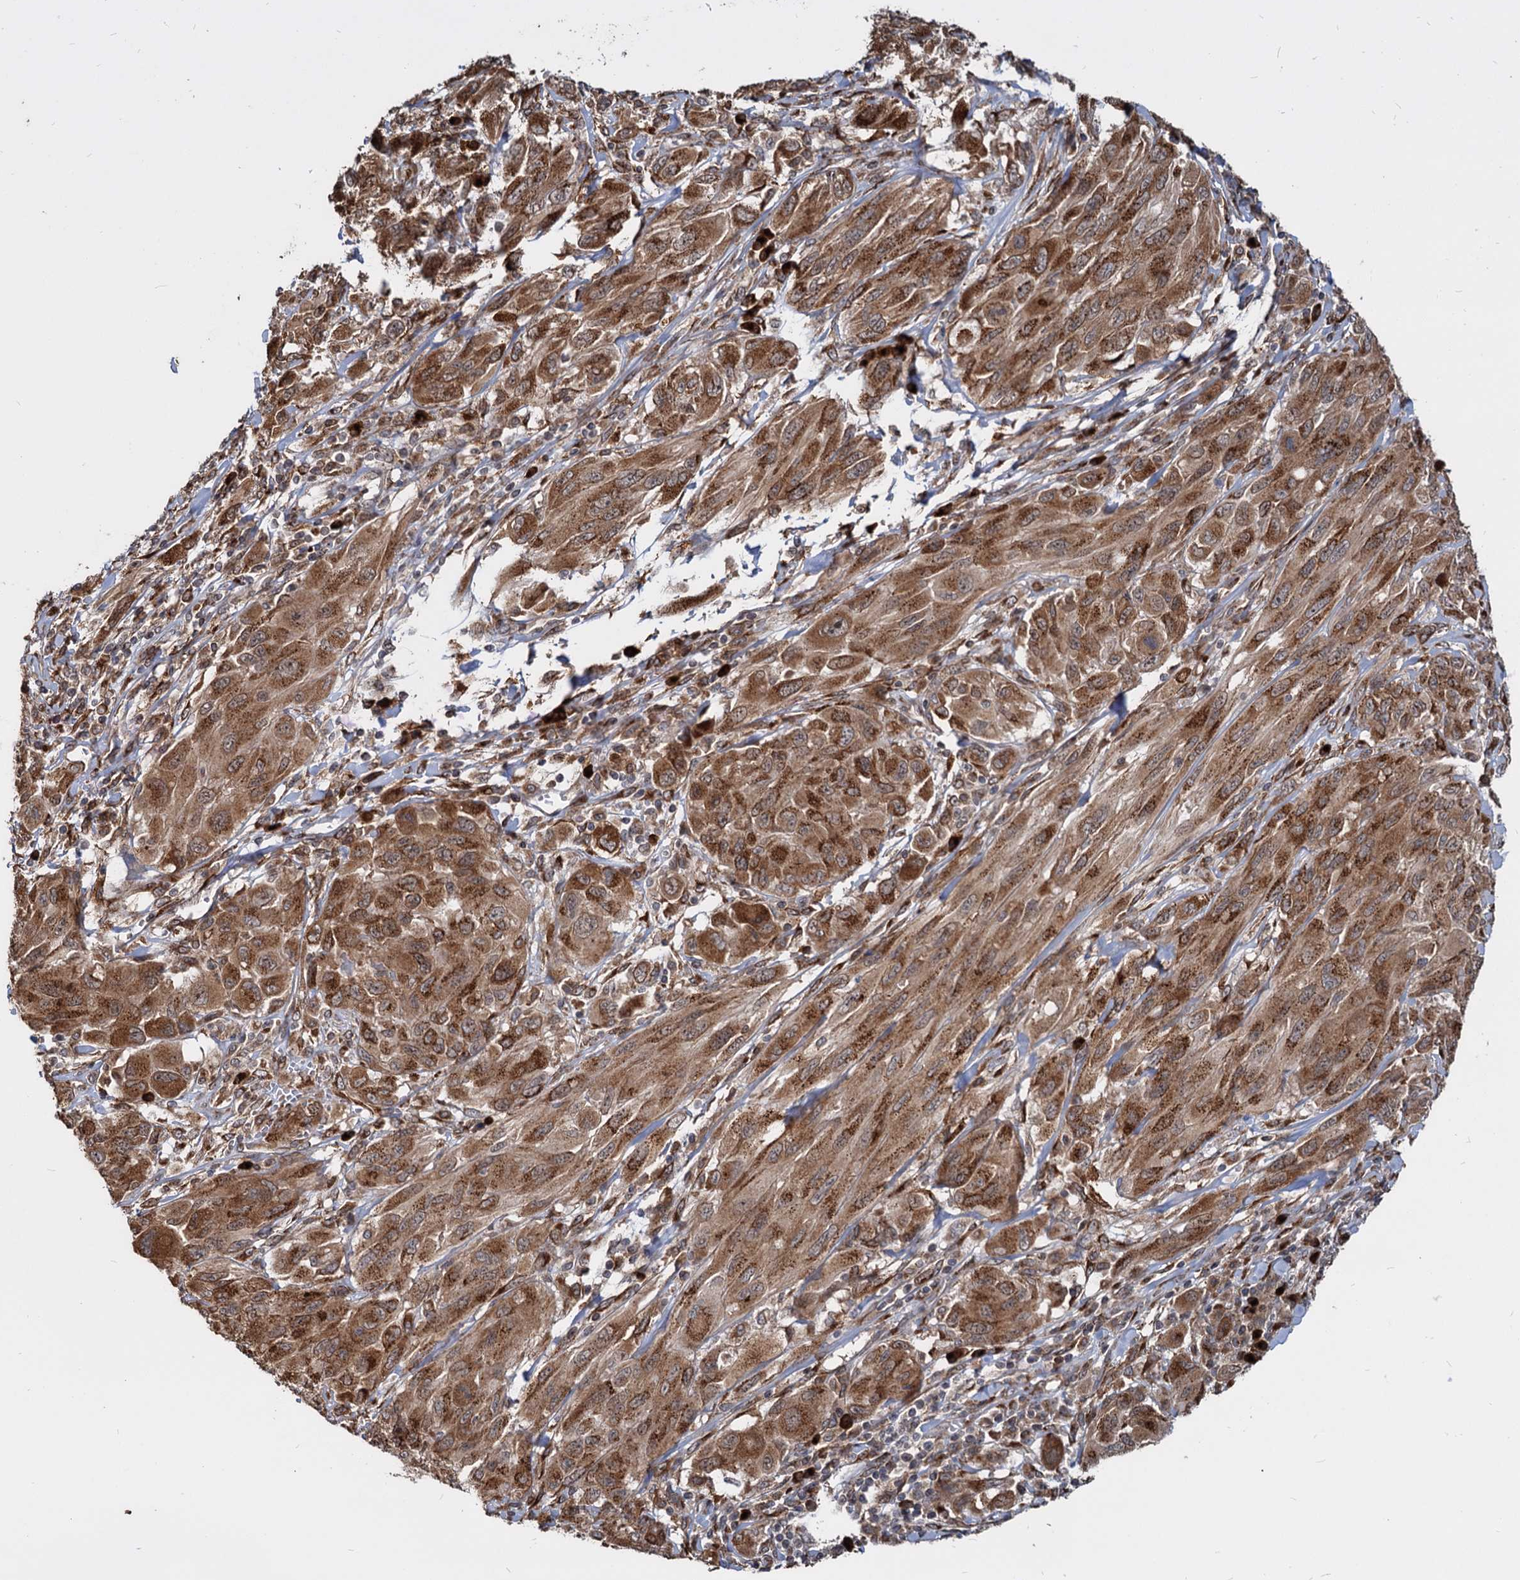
{"staining": {"intensity": "moderate", "quantity": ">75%", "location": "cytoplasmic/membranous"}, "tissue": "melanoma", "cell_type": "Tumor cells", "image_type": "cancer", "snomed": [{"axis": "morphology", "description": "Malignant melanoma, NOS"}, {"axis": "topography", "description": "Skin"}], "caption": "Moderate cytoplasmic/membranous expression is present in approximately >75% of tumor cells in melanoma. (Brightfield microscopy of DAB IHC at high magnification).", "gene": "SAAL1", "patient": {"sex": "female", "age": 91}}